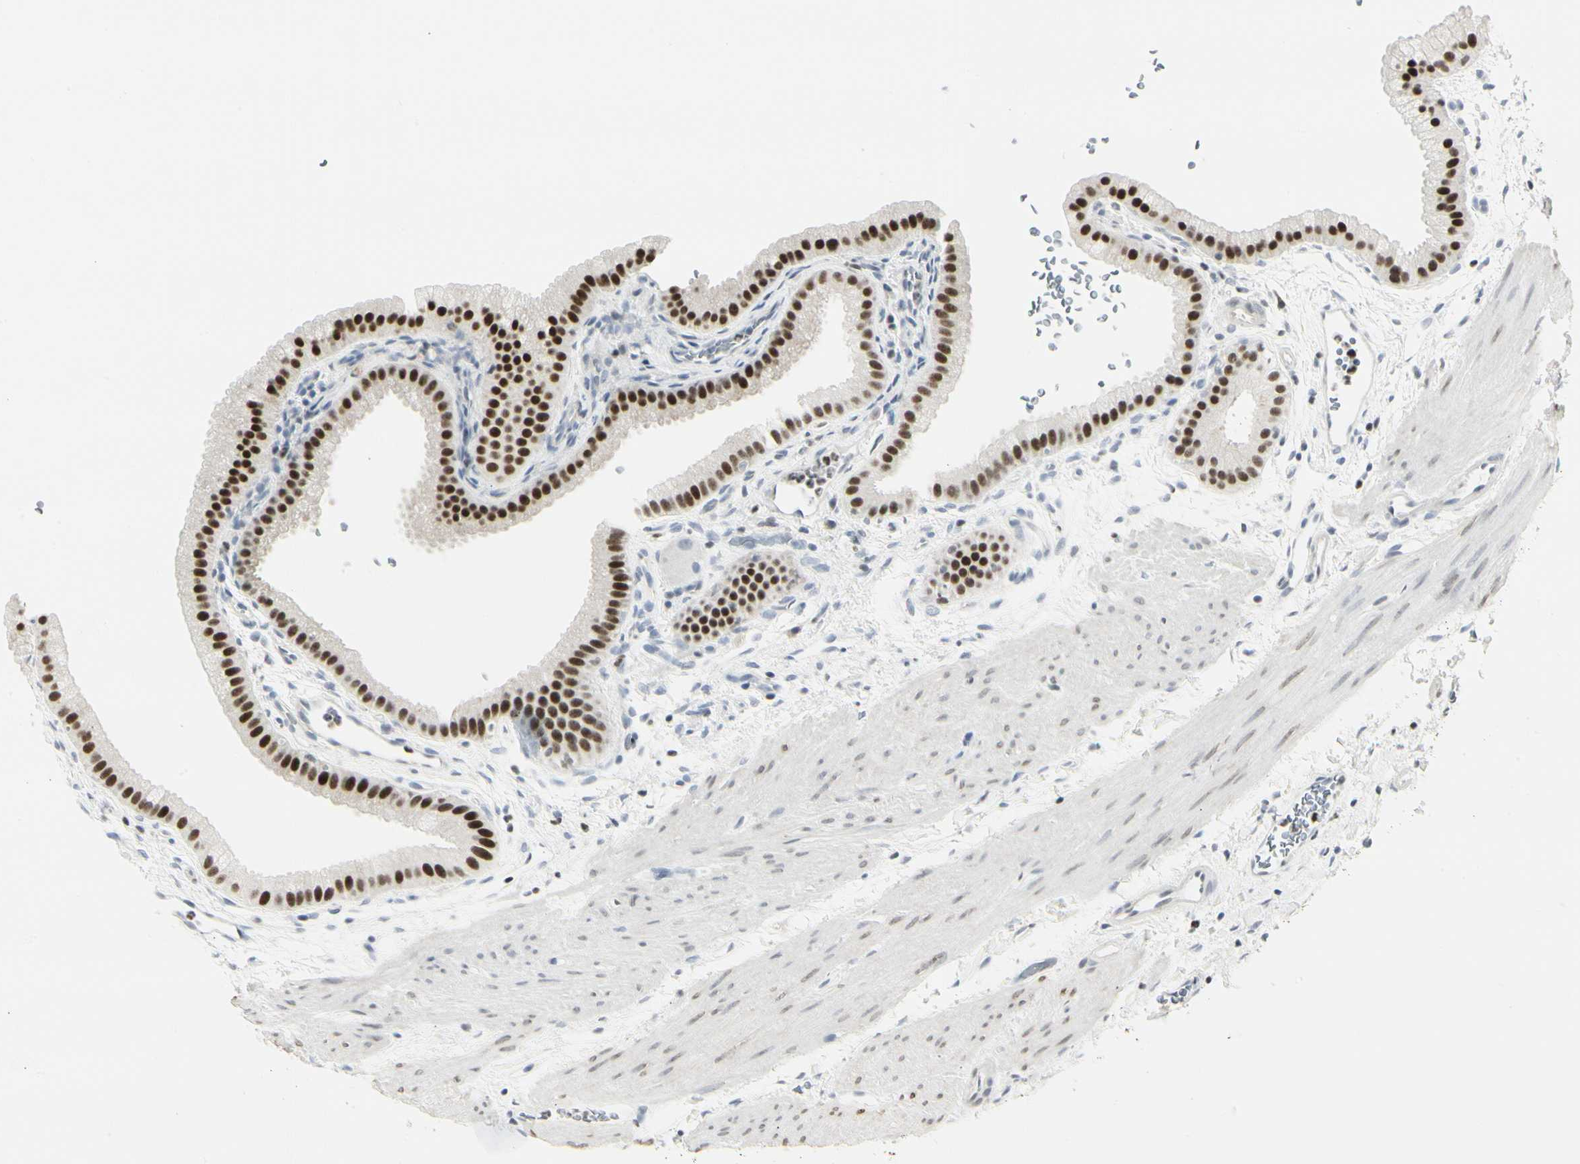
{"staining": {"intensity": "strong", "quantity": ">75%", "location": "nuclear"}, "tissue": "gallbladder", "cell_type": "Glandular cells", "image_type": "normal", "snomed": [{"axis": "morphology", "description": "Normal tissue, NOS"}, {"axis": "topography", "description": "Gallbladder"}], "caption": "DAB immunohistochemical staining of benign human gallbladder demonstrates strong nuclear protein positivity in approximately >75% of glandular cells.", "gene": "ZBTB7B", "patient": {"sex": "female", "age": 64}}